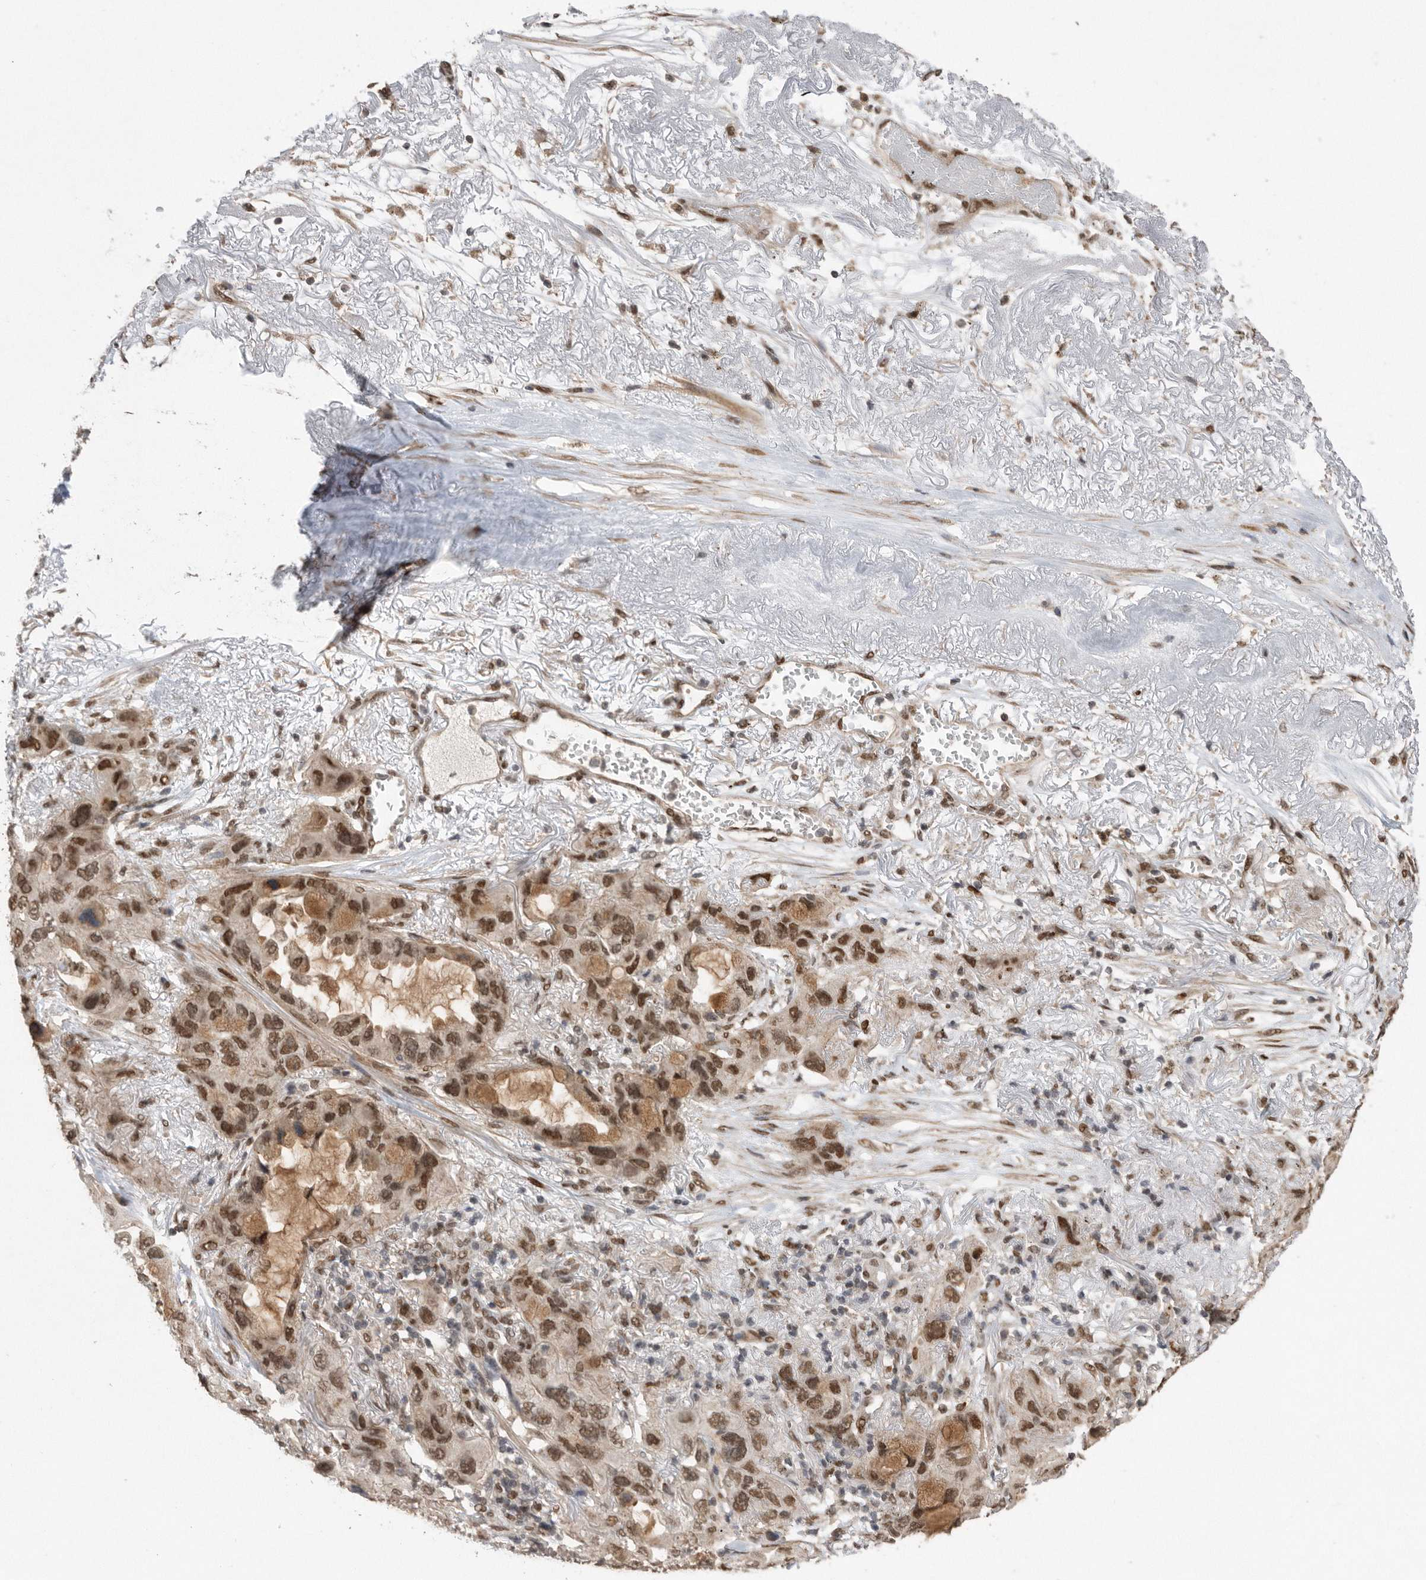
{"staining": {"intensity": "moderate", "quantity": ">75%", "location": "nuclear"}, "tissue": "lung cancer", "cell_type": "Tumor cells", "image_type": "cancer", "snomed": [{"axis": "morphology", "description": "Squamous cell carcinoma, NOS"}, {"axis": "topography", "description": "Lung"}], "caption": "Approximately >75% of tumor cells in lung cancer show moderate nuclear protein expression as visualized by brown immunohistochemical staining.", "gene": "TDRD3", "patient": {"sex": "female", "age": 73}}